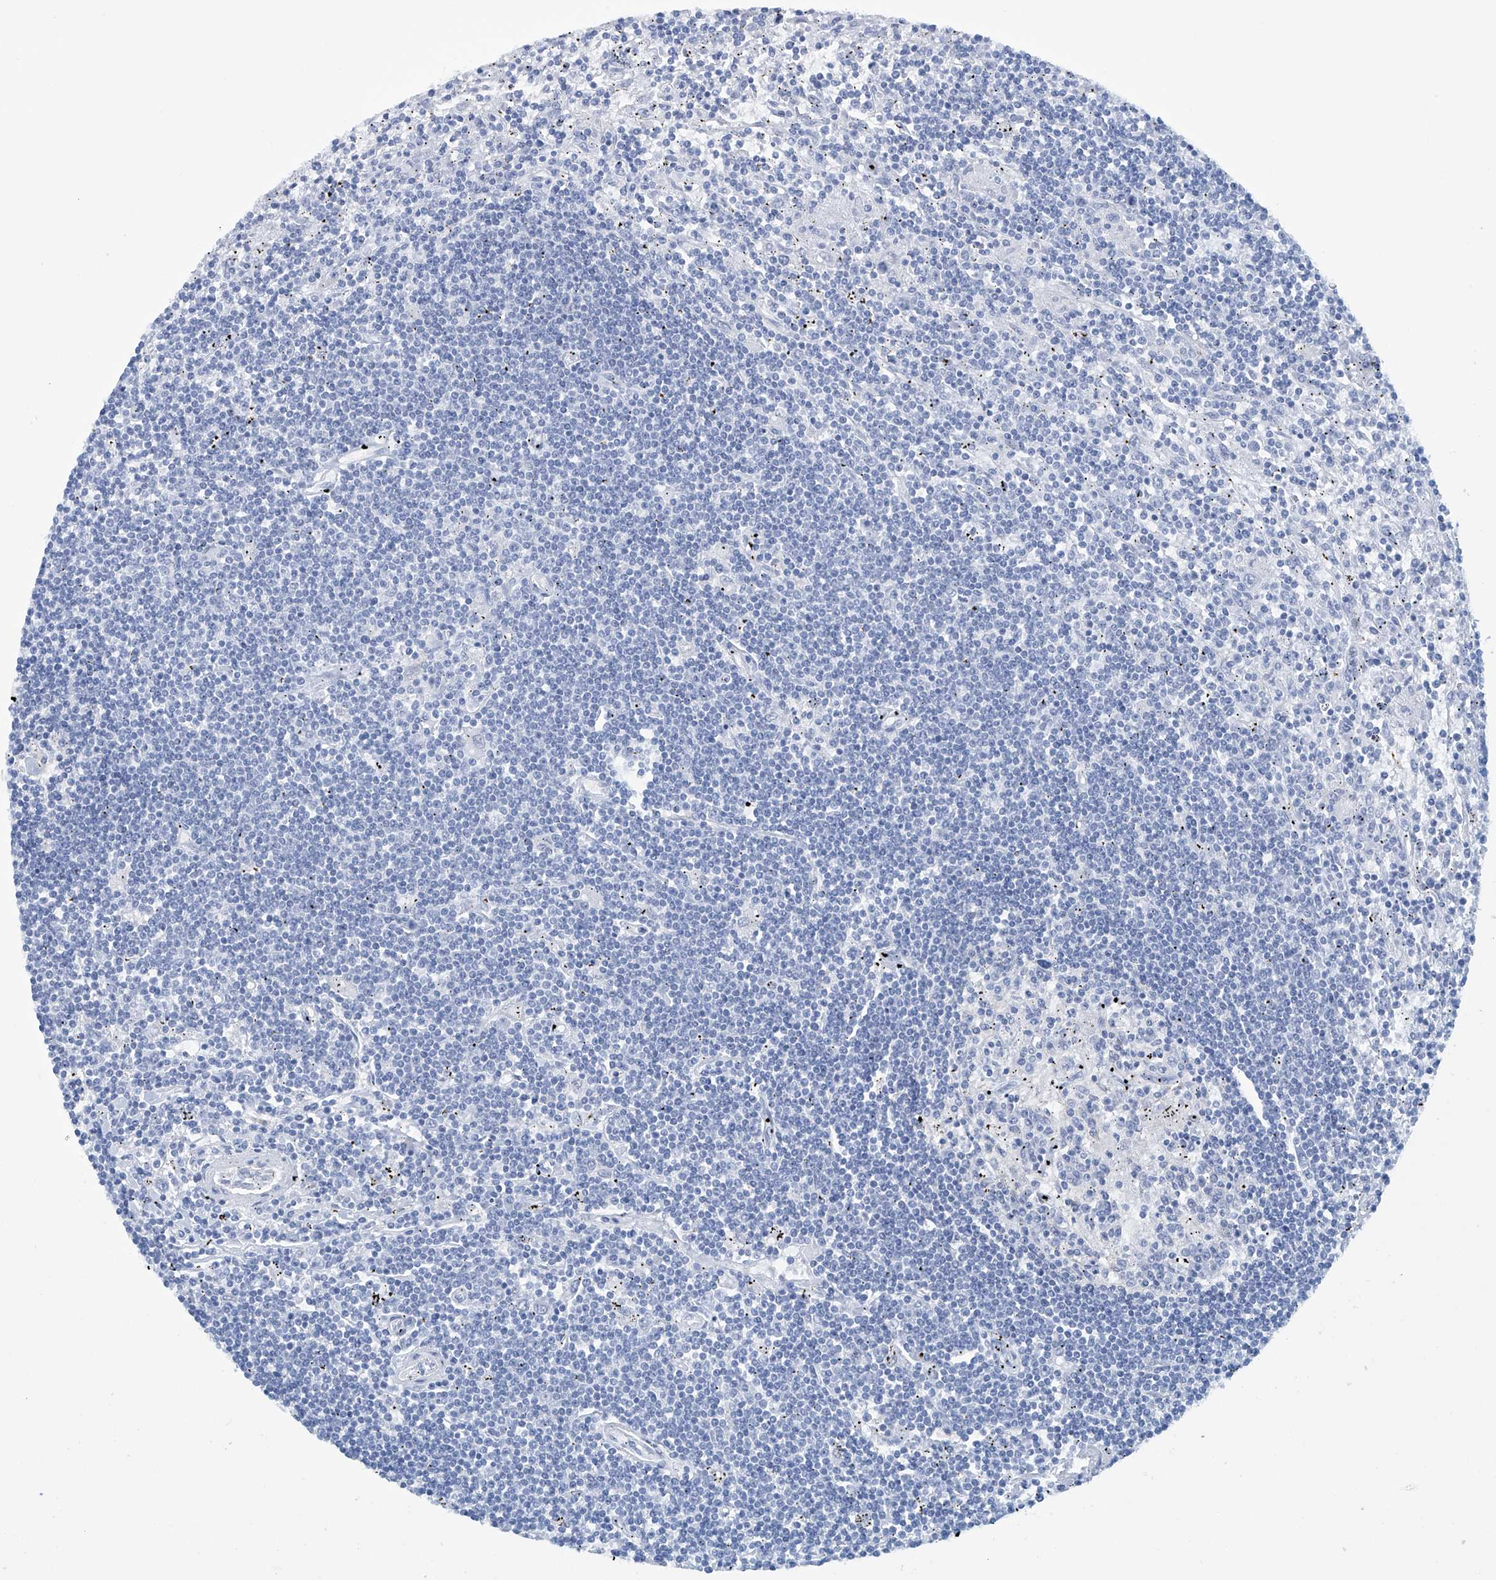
{"staining": {"intensity": "negative", "quantity": "none", "location": "none"}, "tissue": "lymphoma", "cell_type": "Tumor cells", "image_type": "cancer", "snomed": [{"axis": "morphology", "description": "Malignant lymphoma, non-Hodgkin's type, Low grade"}, {"axis": "topography", "description": "Spleen"}], "caption": "Protein analysis of lymphoma reveals no significant positivity in tumor cells.", "gene": "DSP", "patient": {"sex": "male", "age": 76}}